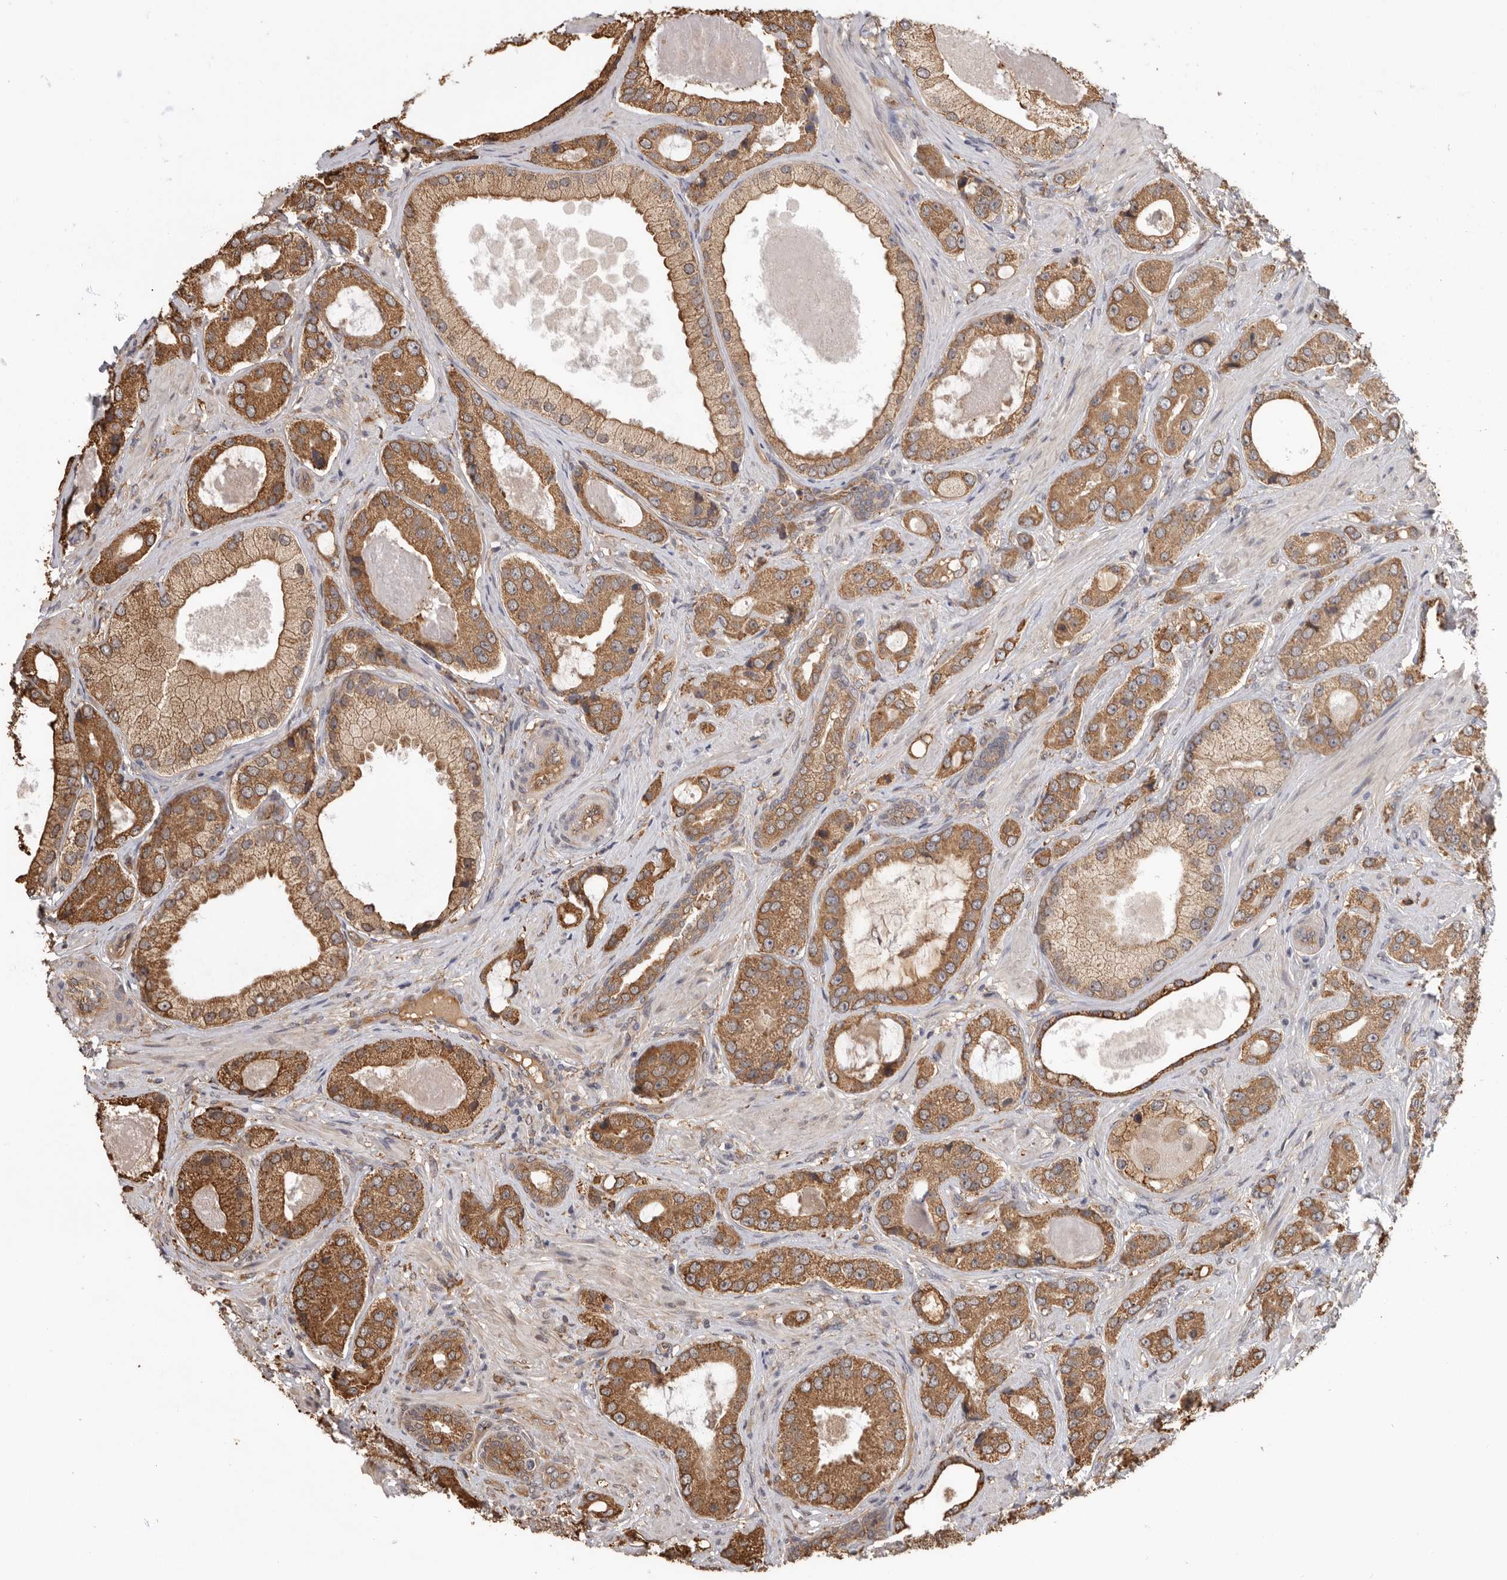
{"staining": {"intensity": "moderate", "quantity": ">75%", "location": "cytoplasmic/membranous"}, "tissue": "prostate cancer", "cell_type": "Tumor cells", "image_type": "cancer", "snomed": [{"axis": "morphology", "description": "Normal tissue, NOS"}, {"axis": "morphology", "description": "Adenocarcinoma, High grade"}, {"axis": "topography", "description": "Prostate"}, {"axis": "topography", "description": "Peripheral nerve tissue"}], "caption": "Approximately >75% of tumor cells in prostate cancer display moderate cytoplasmic/membranous protein staining as visualized by brown immunohistochemical staining.", "gene": "CDC42BPB", "patient": {"sex": "male", "age": 59}}